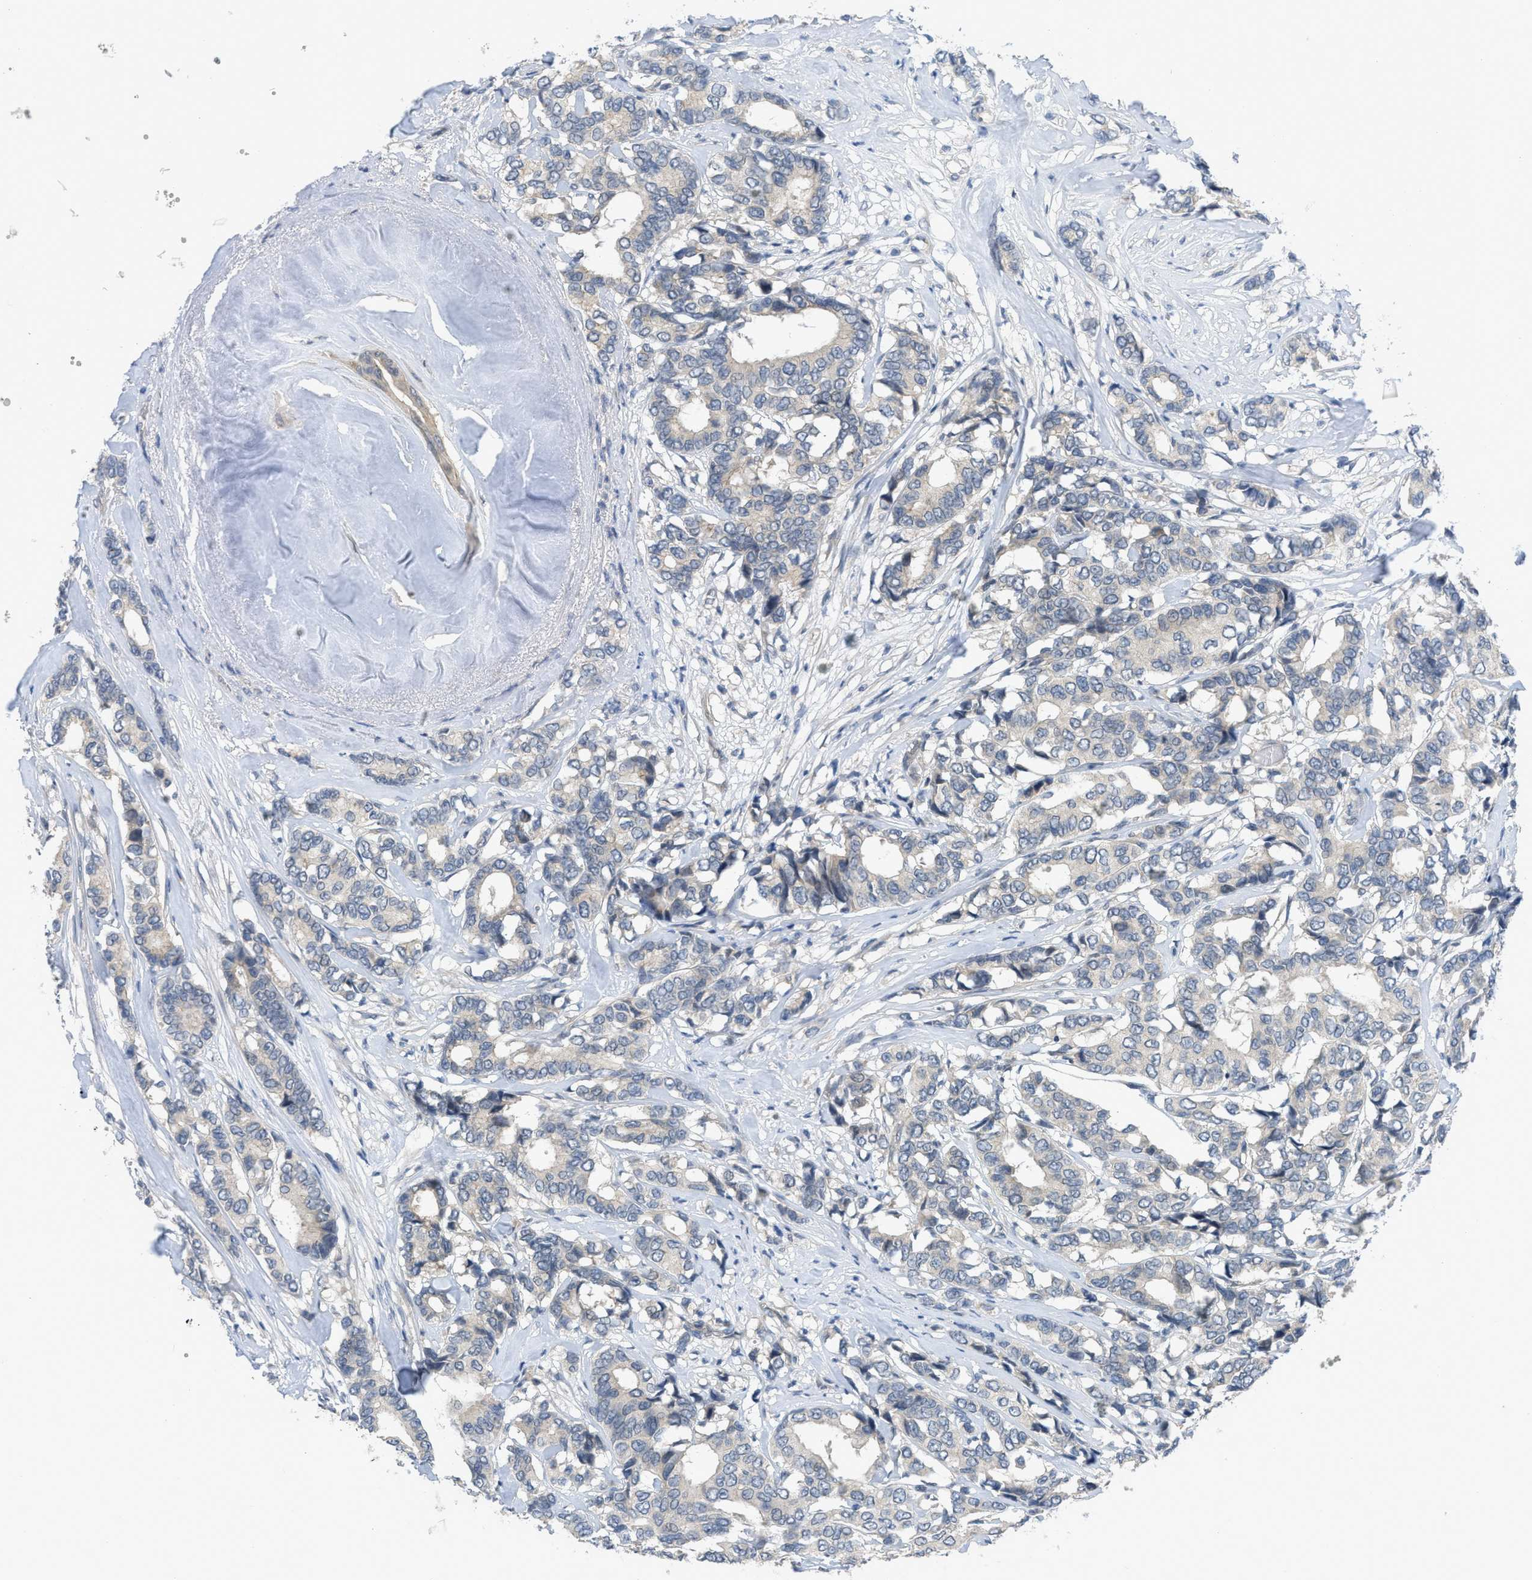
{"staining": {"intensity": "negative", "quantity": "none", "location": "none"}, "tissue": "breast cancer", "cell_type": "Tumor cells", "image_type": "cancer", "snomed": [{"axis": "morphology", "description": "Duct carcinoma"}, {"axis": "topography", "description": "Breast"}], "caption": "Breast cancer (invasive ductal carcinoma) stained for a protein using IHC exhibits no positivity tumor cells.", "gene": "TNFAIP1", "patient": {"sex": "female", "age": 87}}